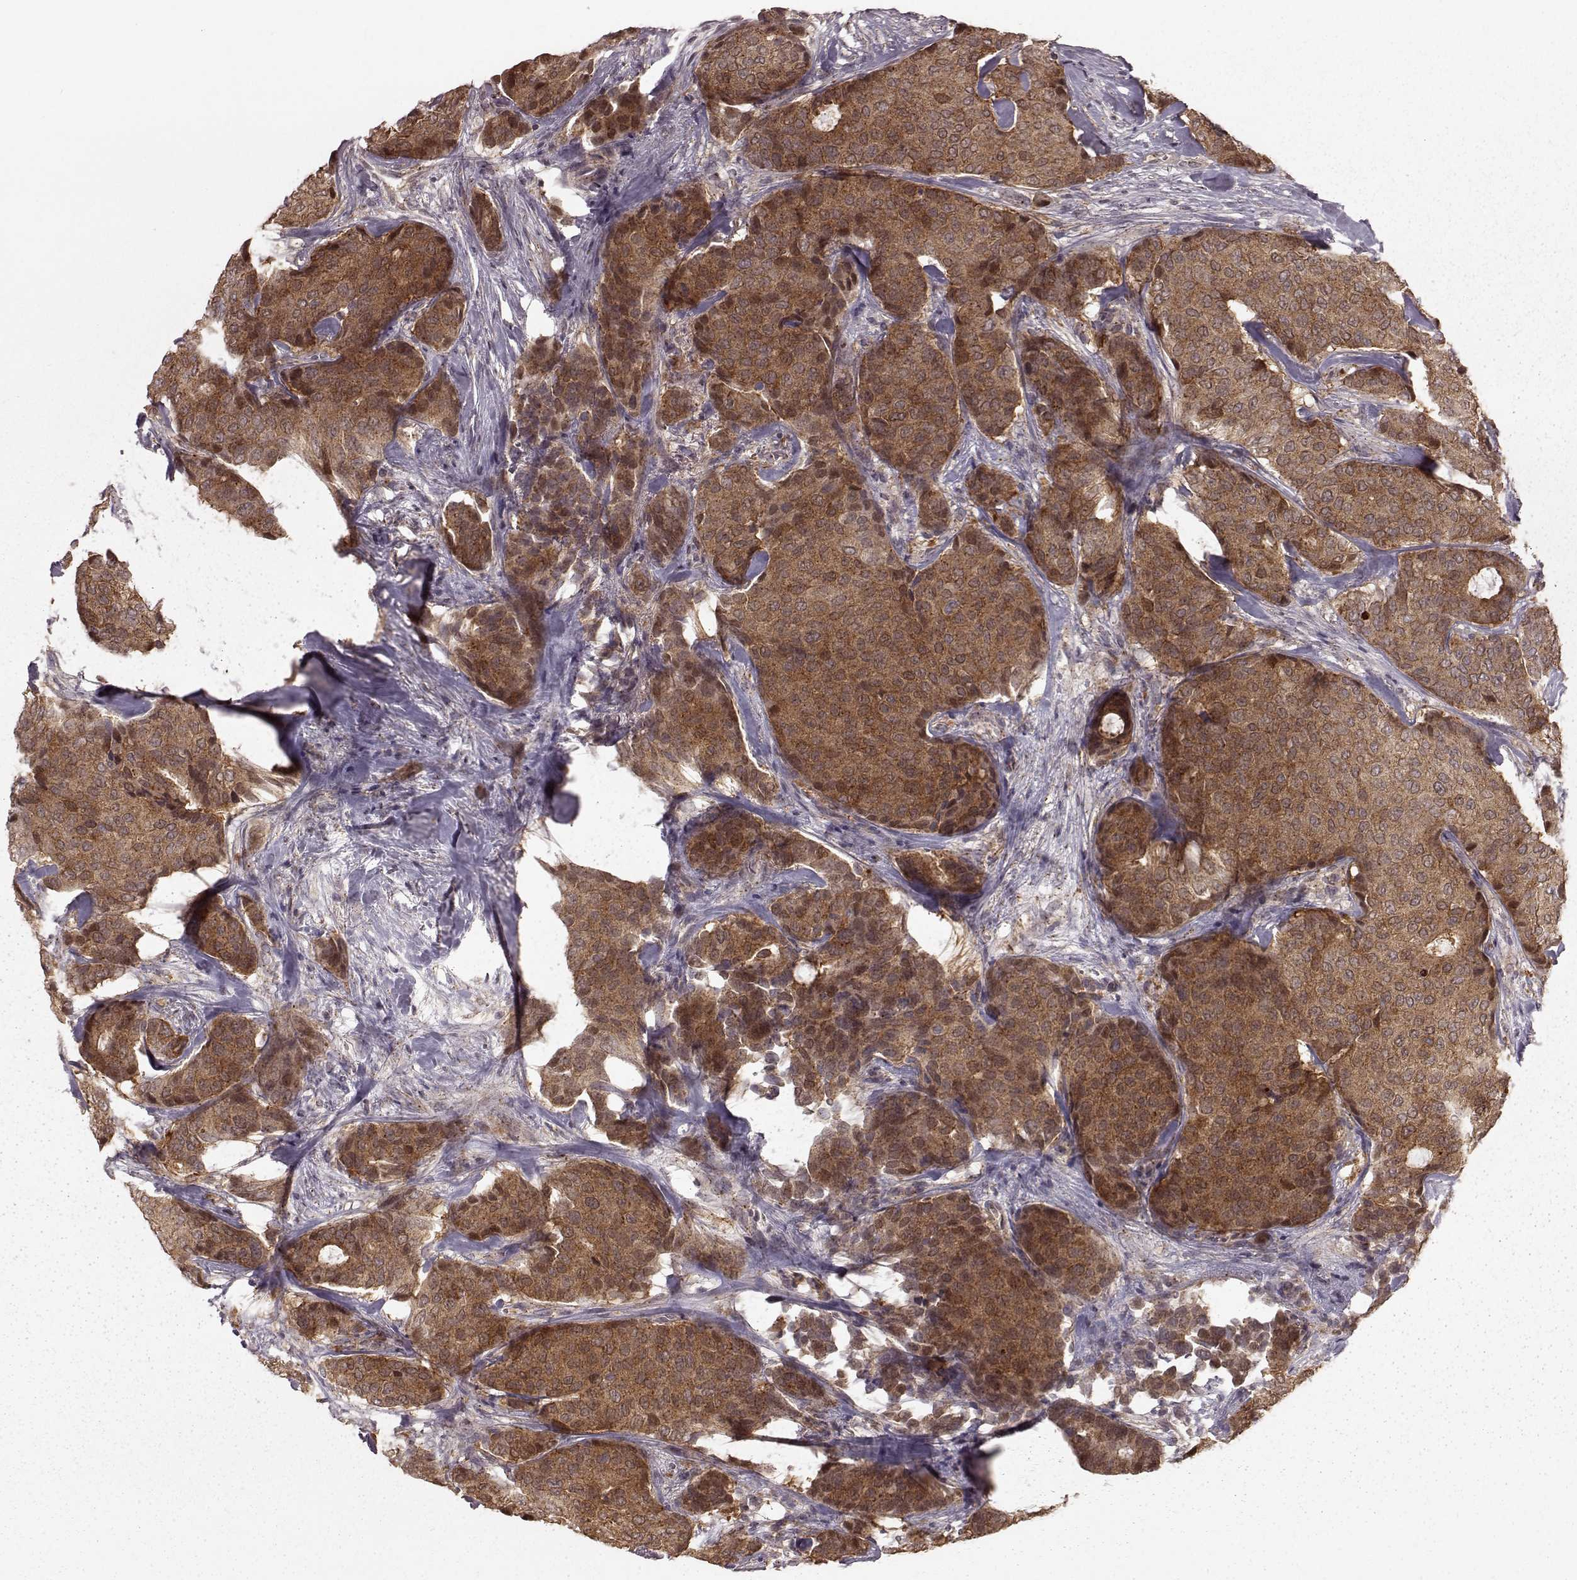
{"staining": {"intensity": "moderate", "quantity": ">75%", "location": "cytoplasmic/membranous,nuclear"}, "tissue": "breast cancer", "cell_type": "Tumor cells", "image_type": "cancer", "snomed": [{"axis": "morphology", "description": "Duct carcinoma"}, {"axis": "topography", "description": "Breast"}], "caption": "Protein staining reveals moderate cytoplasmic/membranous and nuclear positivity in about >75% of tumor cells in breast infiltrating ductal carcinoma.", "gene": "GSS", "patient": {"sex": "female", "age": 75}}